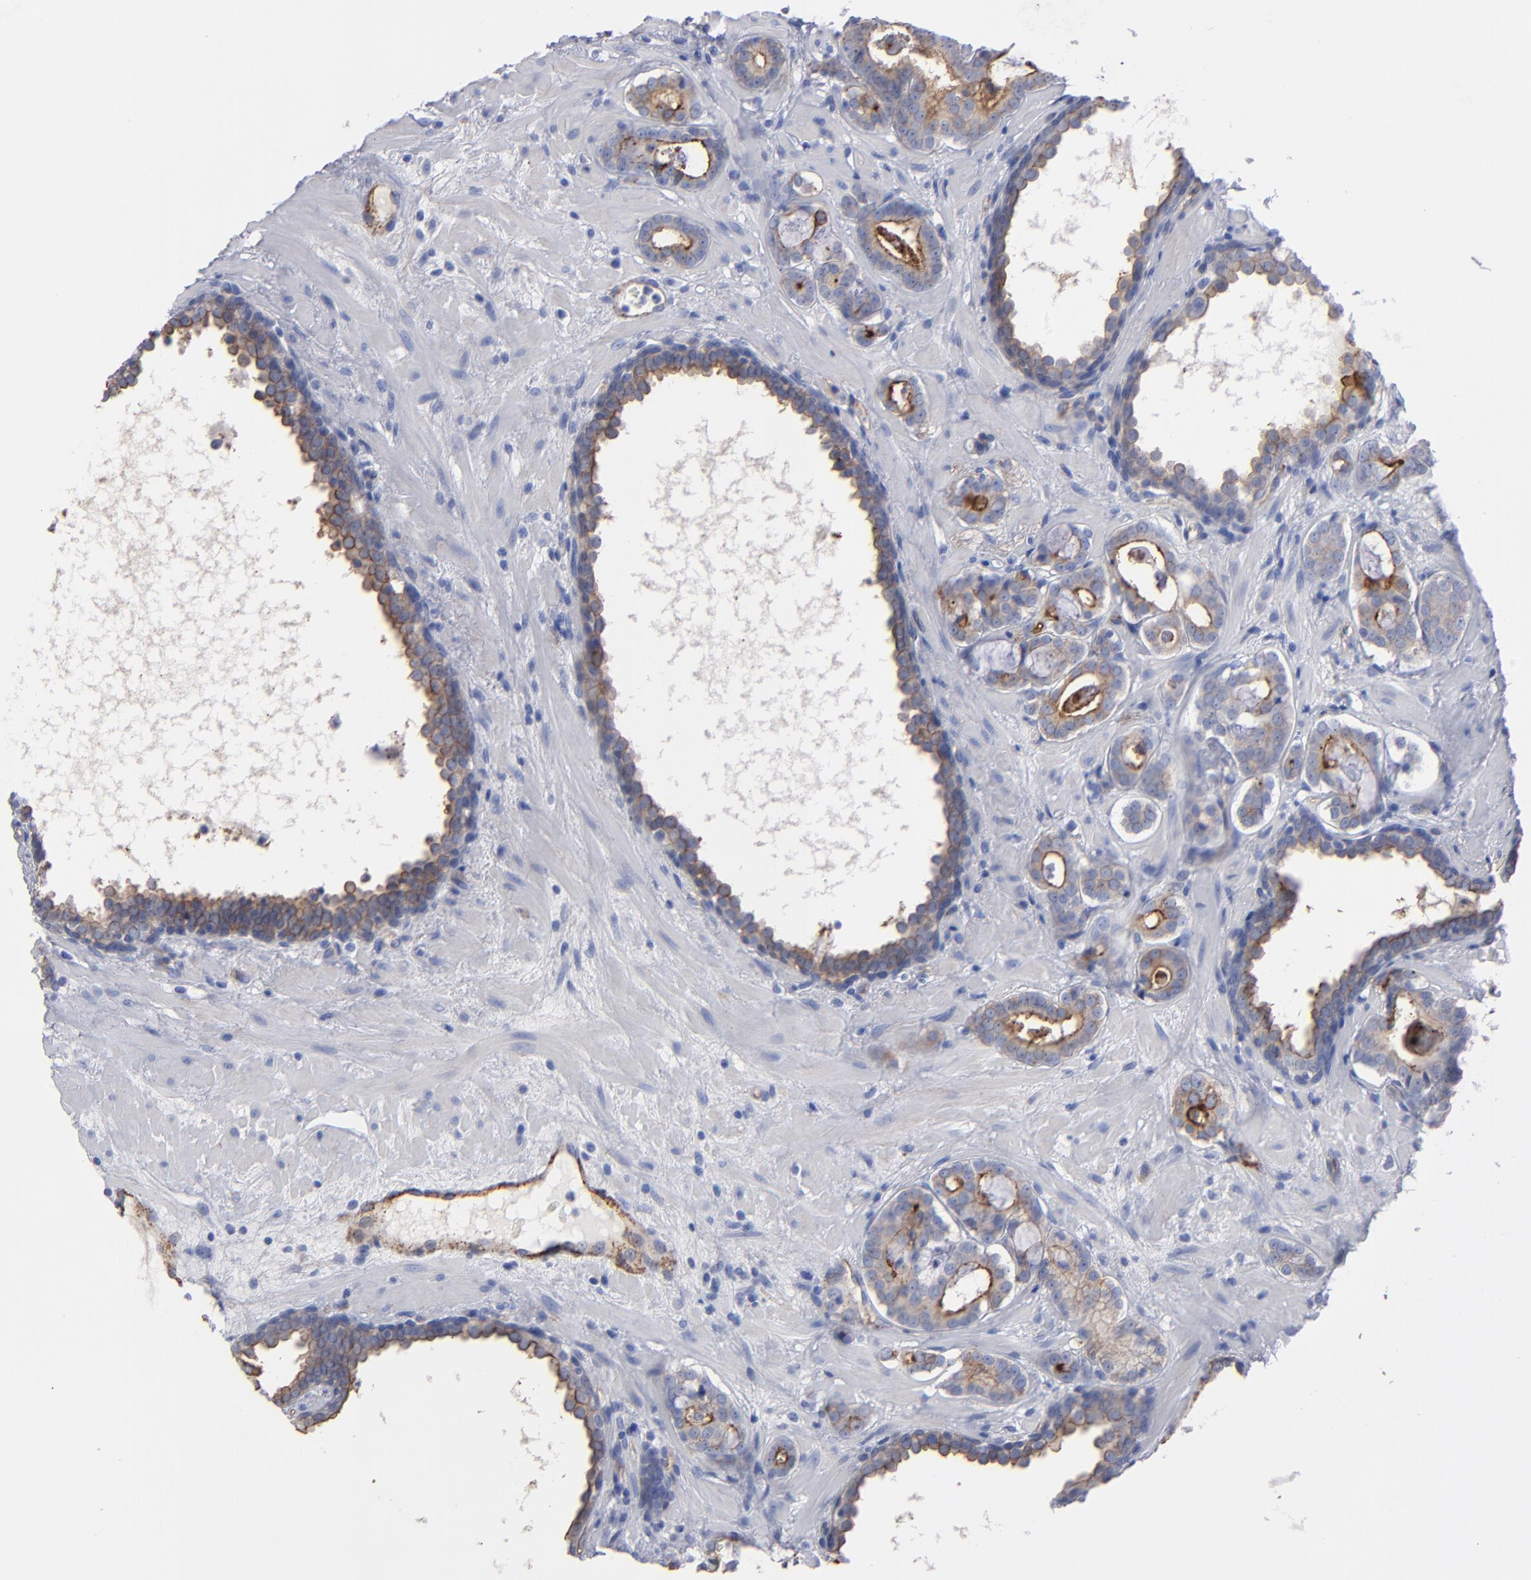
{"staining": {"intensity": "moderate", "quantity": "<25%", "location": "cytoplasmic/membranous"}, "tissue": "prostate cancer", "cell_type": "Tumor cells", "image_type": "cancer", "snomed": [{"axis": "morphology", "description": "Adenocarcinoma, Low grade"}, {"axis": "topography", "description": "Prostate"}], "caption": "A low amount of moderate cytoplasmic/membranous staining is seen in approximately <25% of tumor cells in prostate low-grade adenocarcinoma tissue. Nuclei are stained in blue.", "gene": "TM4SF1", "patient": {"sex": "male", "age": 57}}